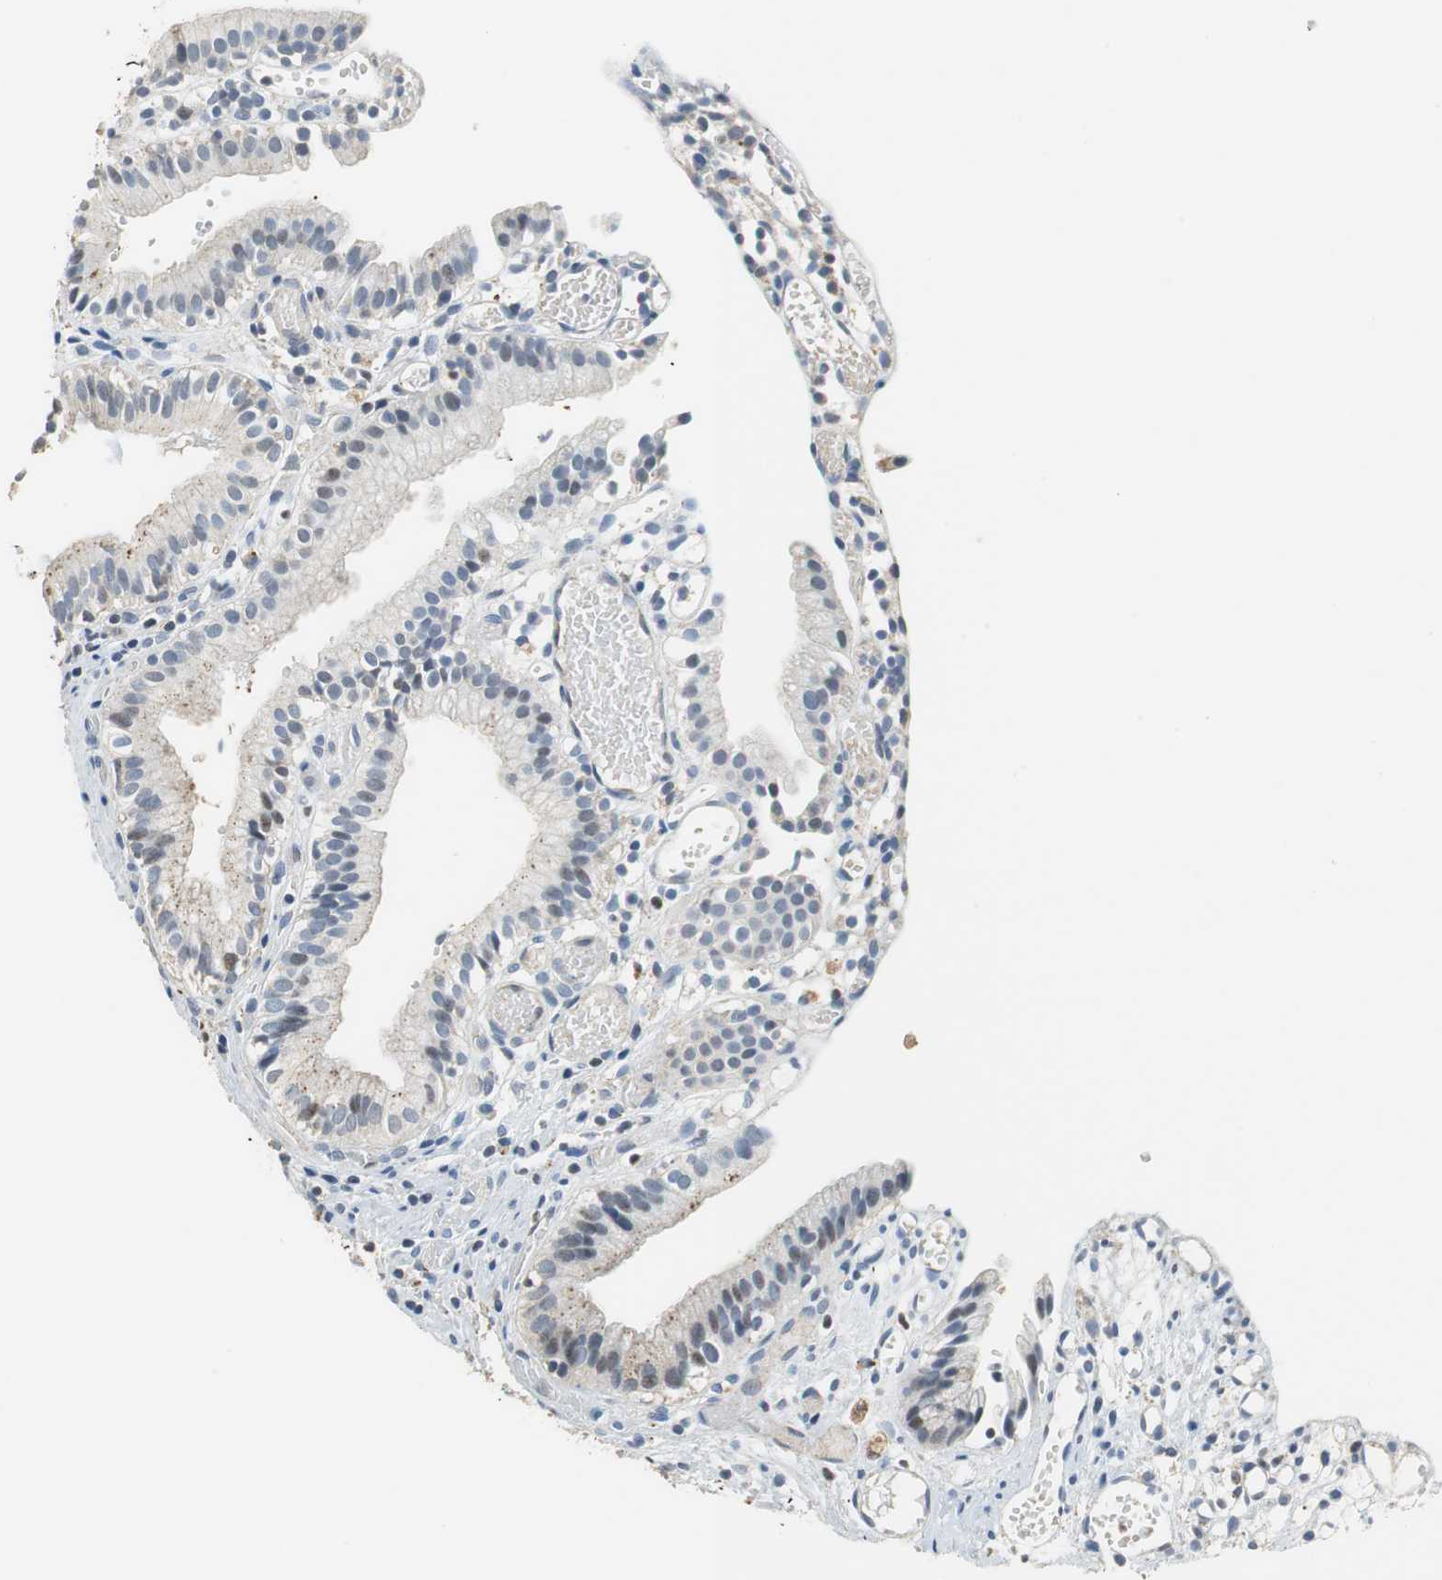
{"staining": {"intensity": "weak", "quantity": "<25%", "location": "cytoplasmic/membranous"}, "tissue": "gallbladder", "cell_type": "Glandular cells", "image_type": "normal", "snomed": [{"axis": "morphology", "description": "Normal tissue, NOS"}, {"axis": "topography", "description": "Gallbladder"}], "caption": "Unremarkable gallbladder was stained to show a protein in brown. There is no significant positivity in glandular cells. (Immunohistochemistry (ihc), brightfield microscopy, high magnification).", "gene": "GSDMD", "patient": {"sex": "male", "age": 65}}